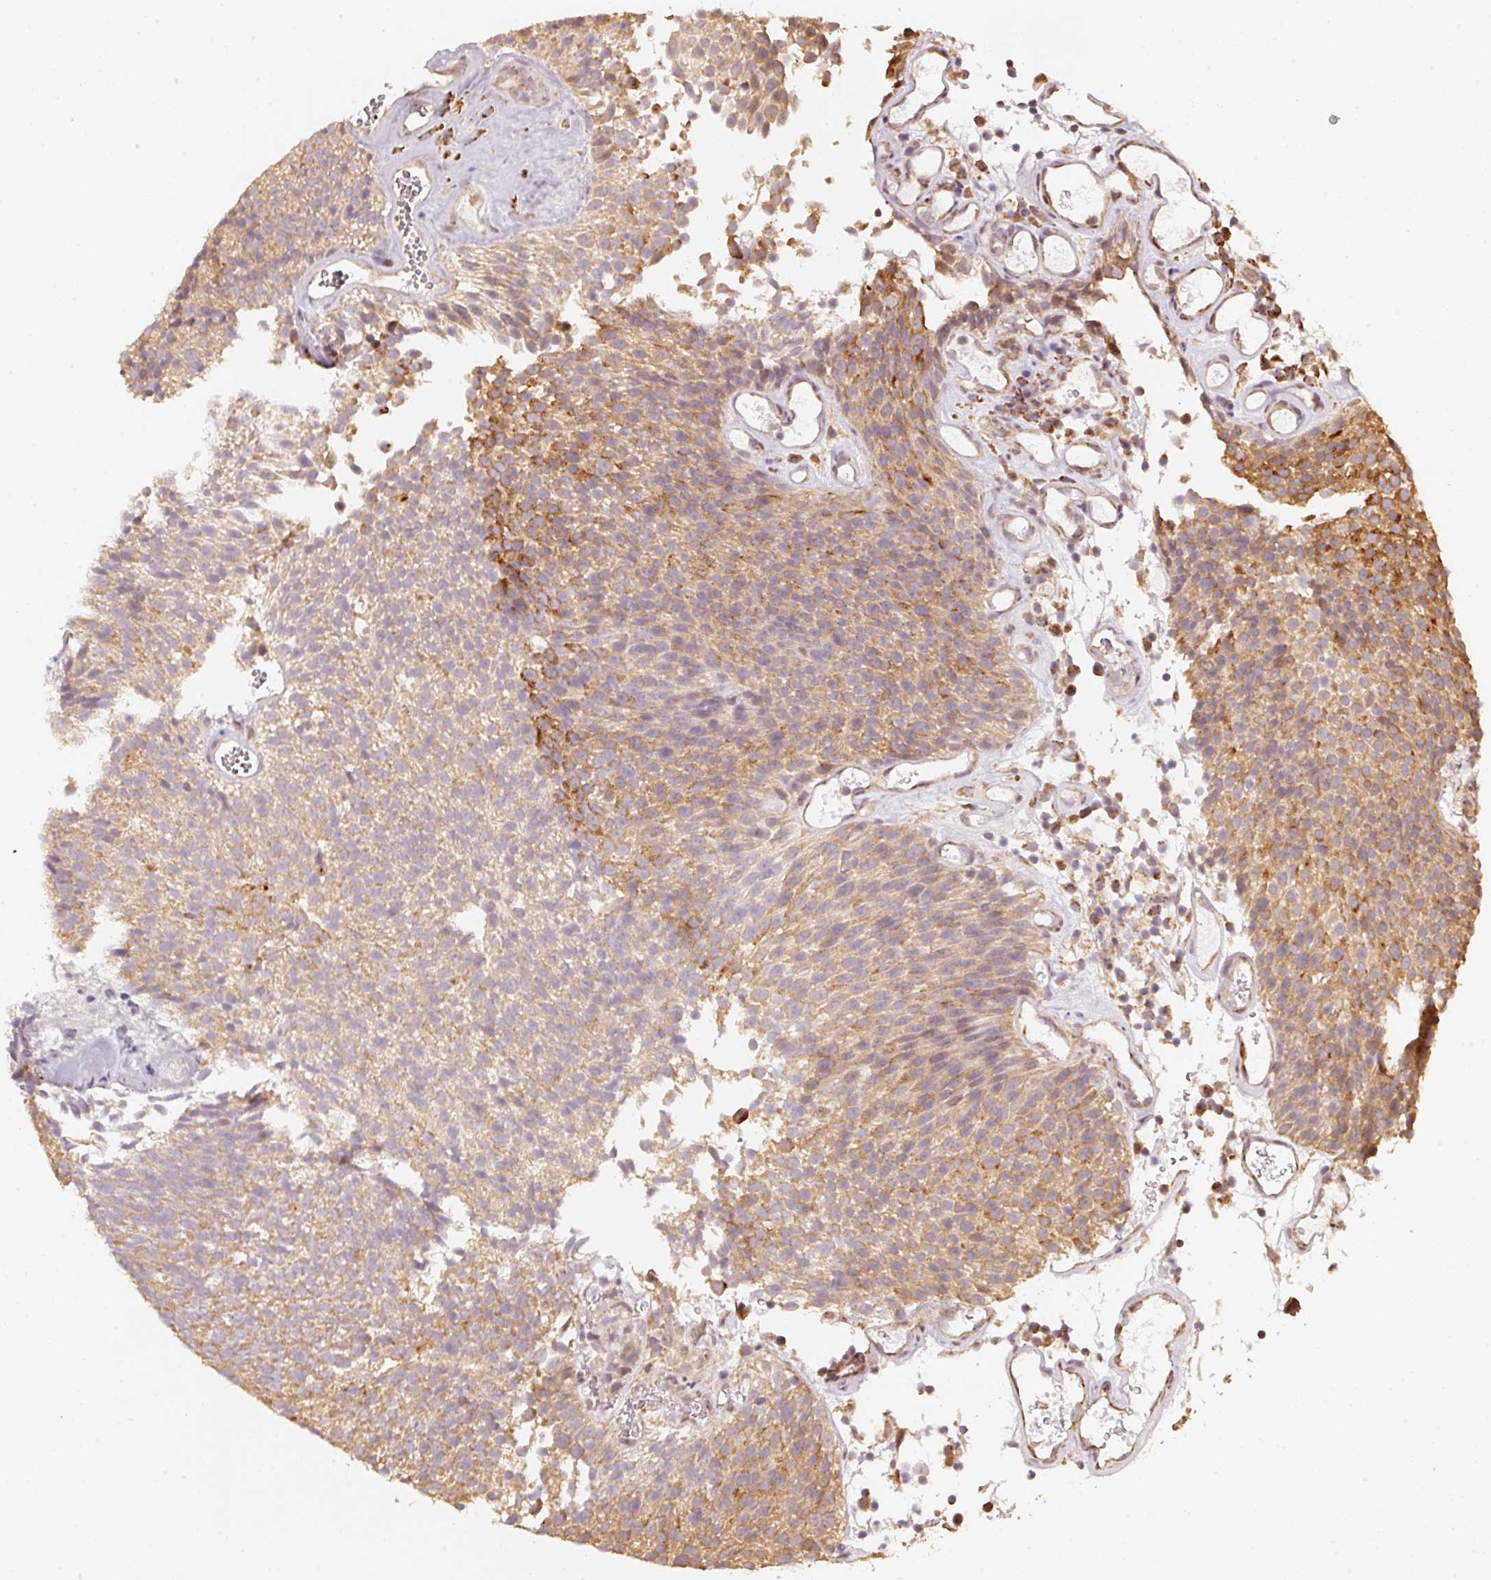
{"staining": {"intensity": "moderate", "quantity": "25%-75%", "location": "cytoplasmic/membranous"}, "tissue": "urothelial cancer", "cell_type": "Tumor cells", "image_type": "cancer", "snomed": [{"axis": "morphology", "description": "Urothelial carcinoma, Low grade"}, {"axis": "topography", "description": "Urinary bladder"}], "caption": "Immunohistochemistry photomicrograph of neoplastic tissue: urothelial carcinoma (low-grade) stained using immunohistochemistry (IHC) demonstrates medium levels of moderate protein expression localized specifically in the cytoplasmic/membranous of tumor cells, appearing as a cytoplasmic/membranous brown color.", "gene": "RAB35", "patient": {"sex": "female", "age": 79}}